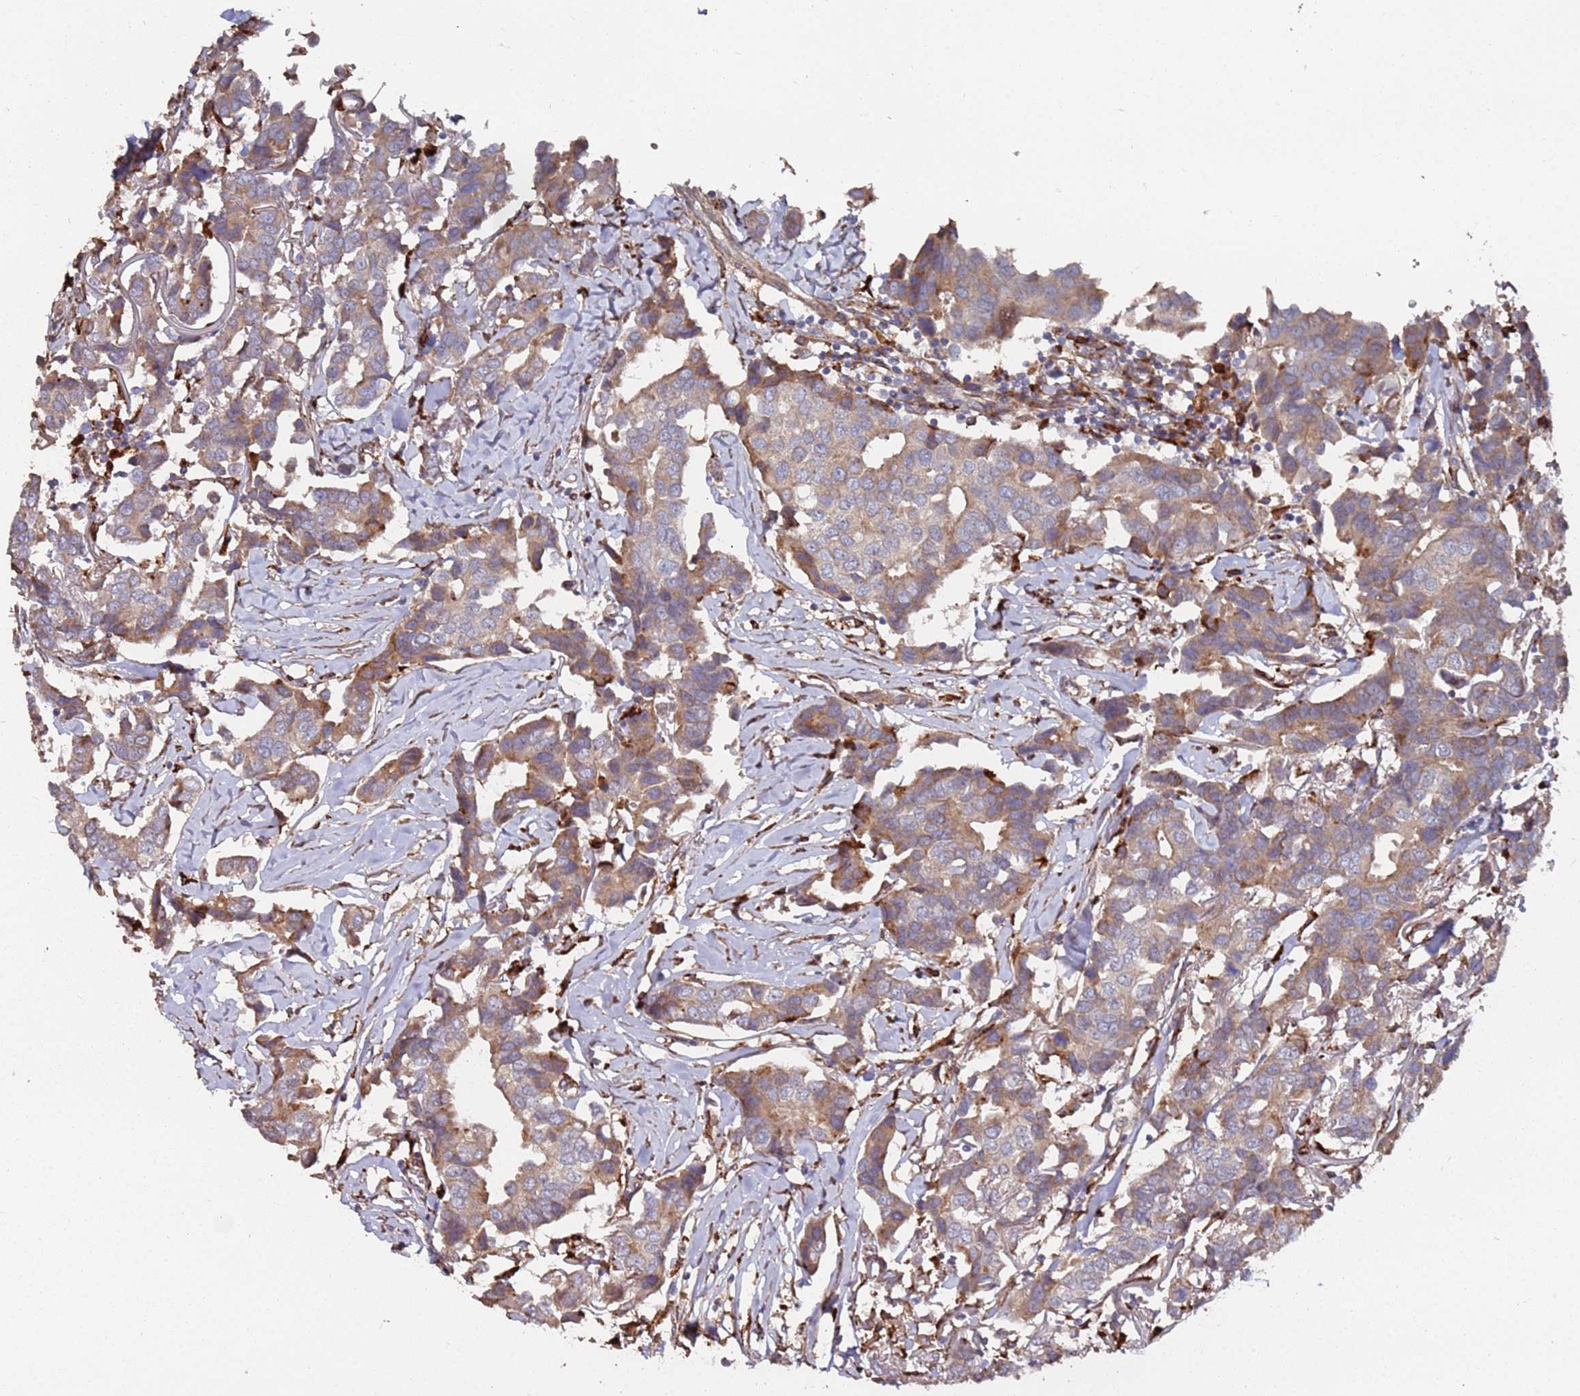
{"staining": {"intensity": "moderate", "quantity": ">75%", "location": "cytoplasmic/membranous"}, "tissue": "breast cancer", "cell_type": "Tumor cells", "image_type": "cancer", "snomed": [{"axis": "morphology", "description": "Duct carcinoma"}, {"axis": "topography", "description": "Breast"}], "caption": "This is an image of immunohistochemistry staining of breast intraductal carcinoma, which shows moderate expression in the cytoplasmic/membranous of tumor cells.", "gene": "LACC1", "patient": {"sex": "female", "age": 80}}